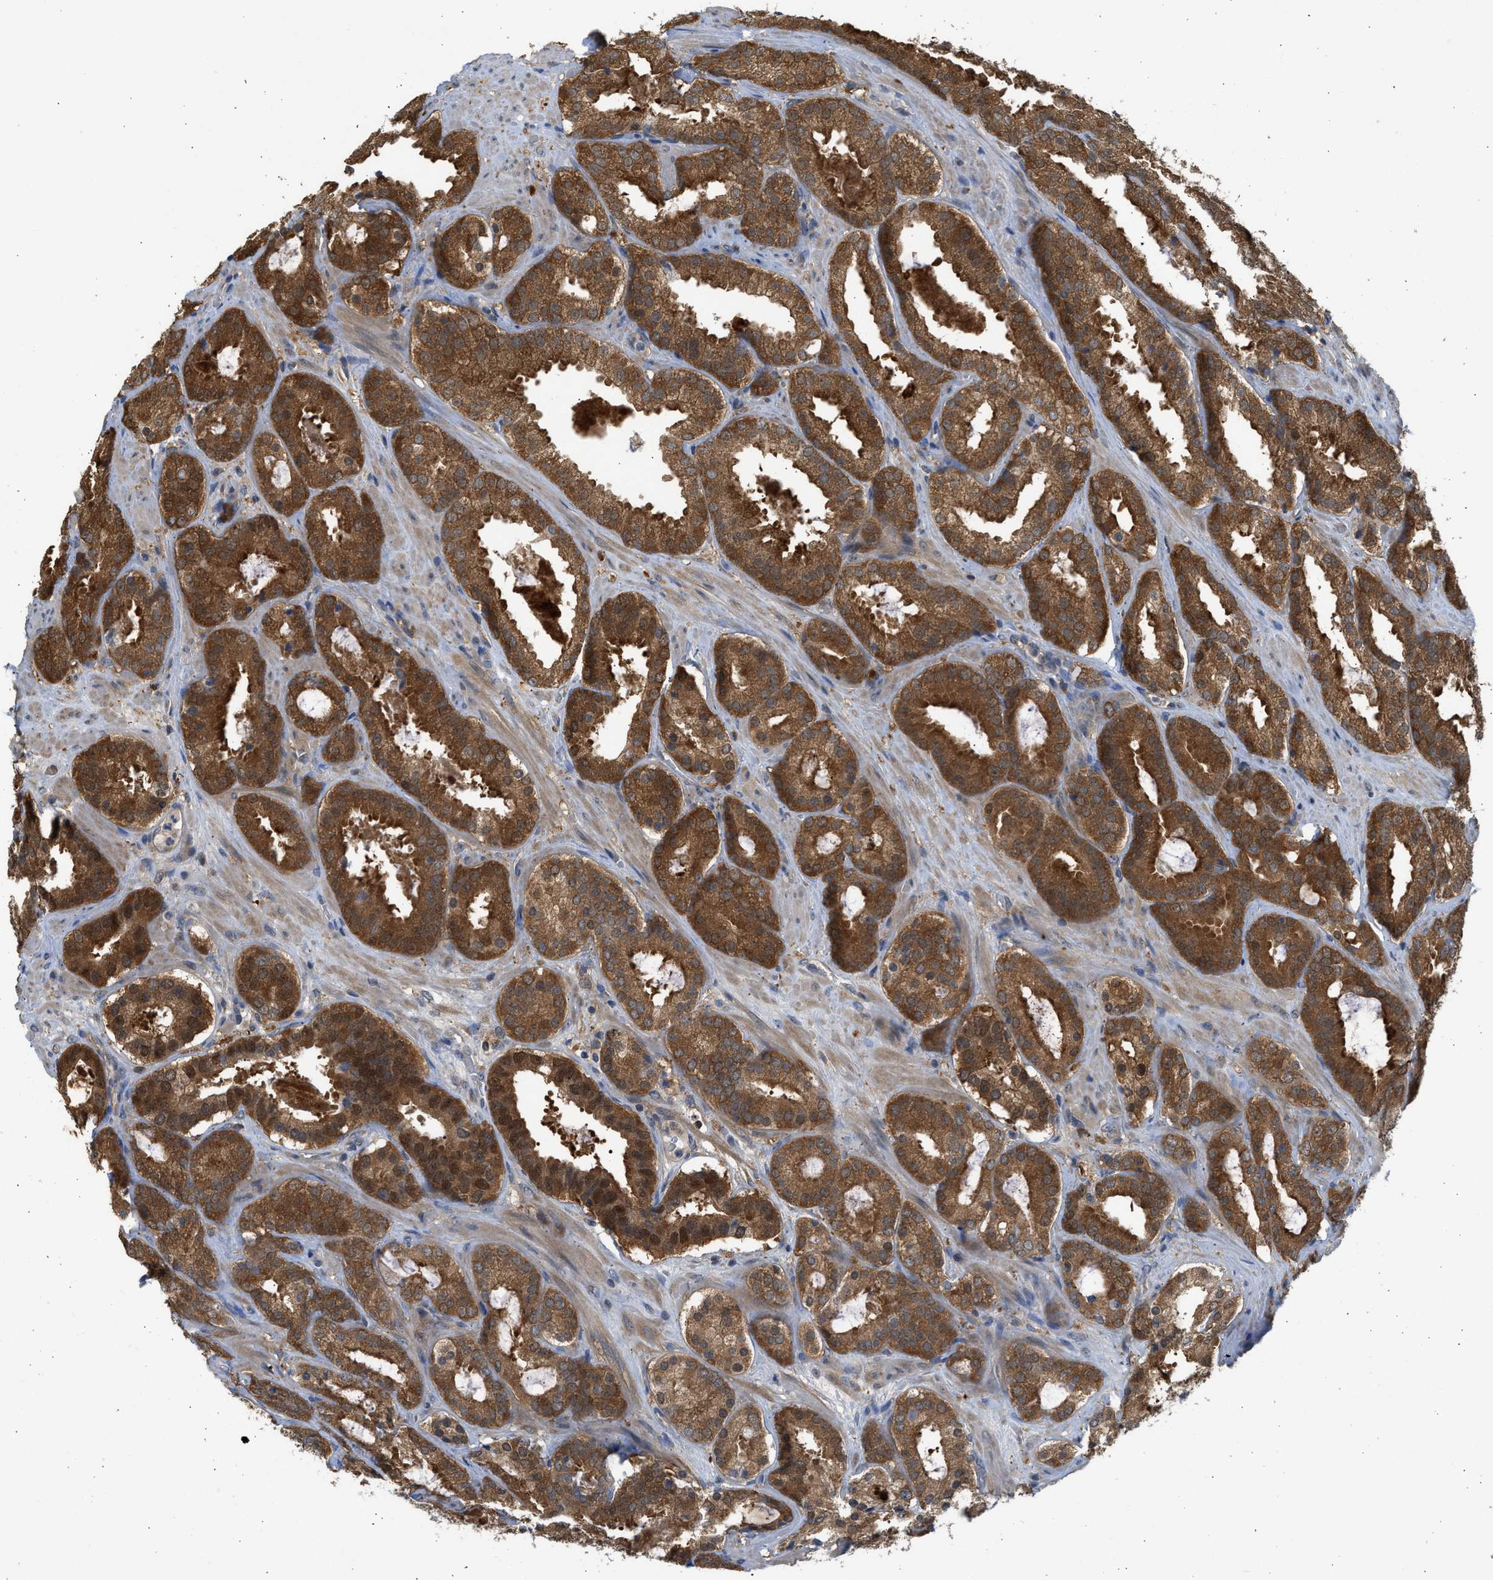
{"staining": {"intensity": "moderate", "quantity": ">75%", "location": "cytoplasmic/membranous,nuclear"}, "tissue": "prostate cancer", "cell_type": "Tumor cells", "image_type": "cancer", "snomed": [{"axis": "morphology", "description": "Adenocarcinoma, Low grade"}, {"axis": "topography", "description": "Prostate"}], "caption": "The histopathology image reveals a brown stain indicating the presence of a protein in the cytoplasmic/membranous and nuclear of tumor cells in low-grade adenocarcinoma (prostate). (Brightfield microscopy of DAB IHC at high magnification).", "gene": "MAPK7", "patient": {"sex": "male", "age": 69}}